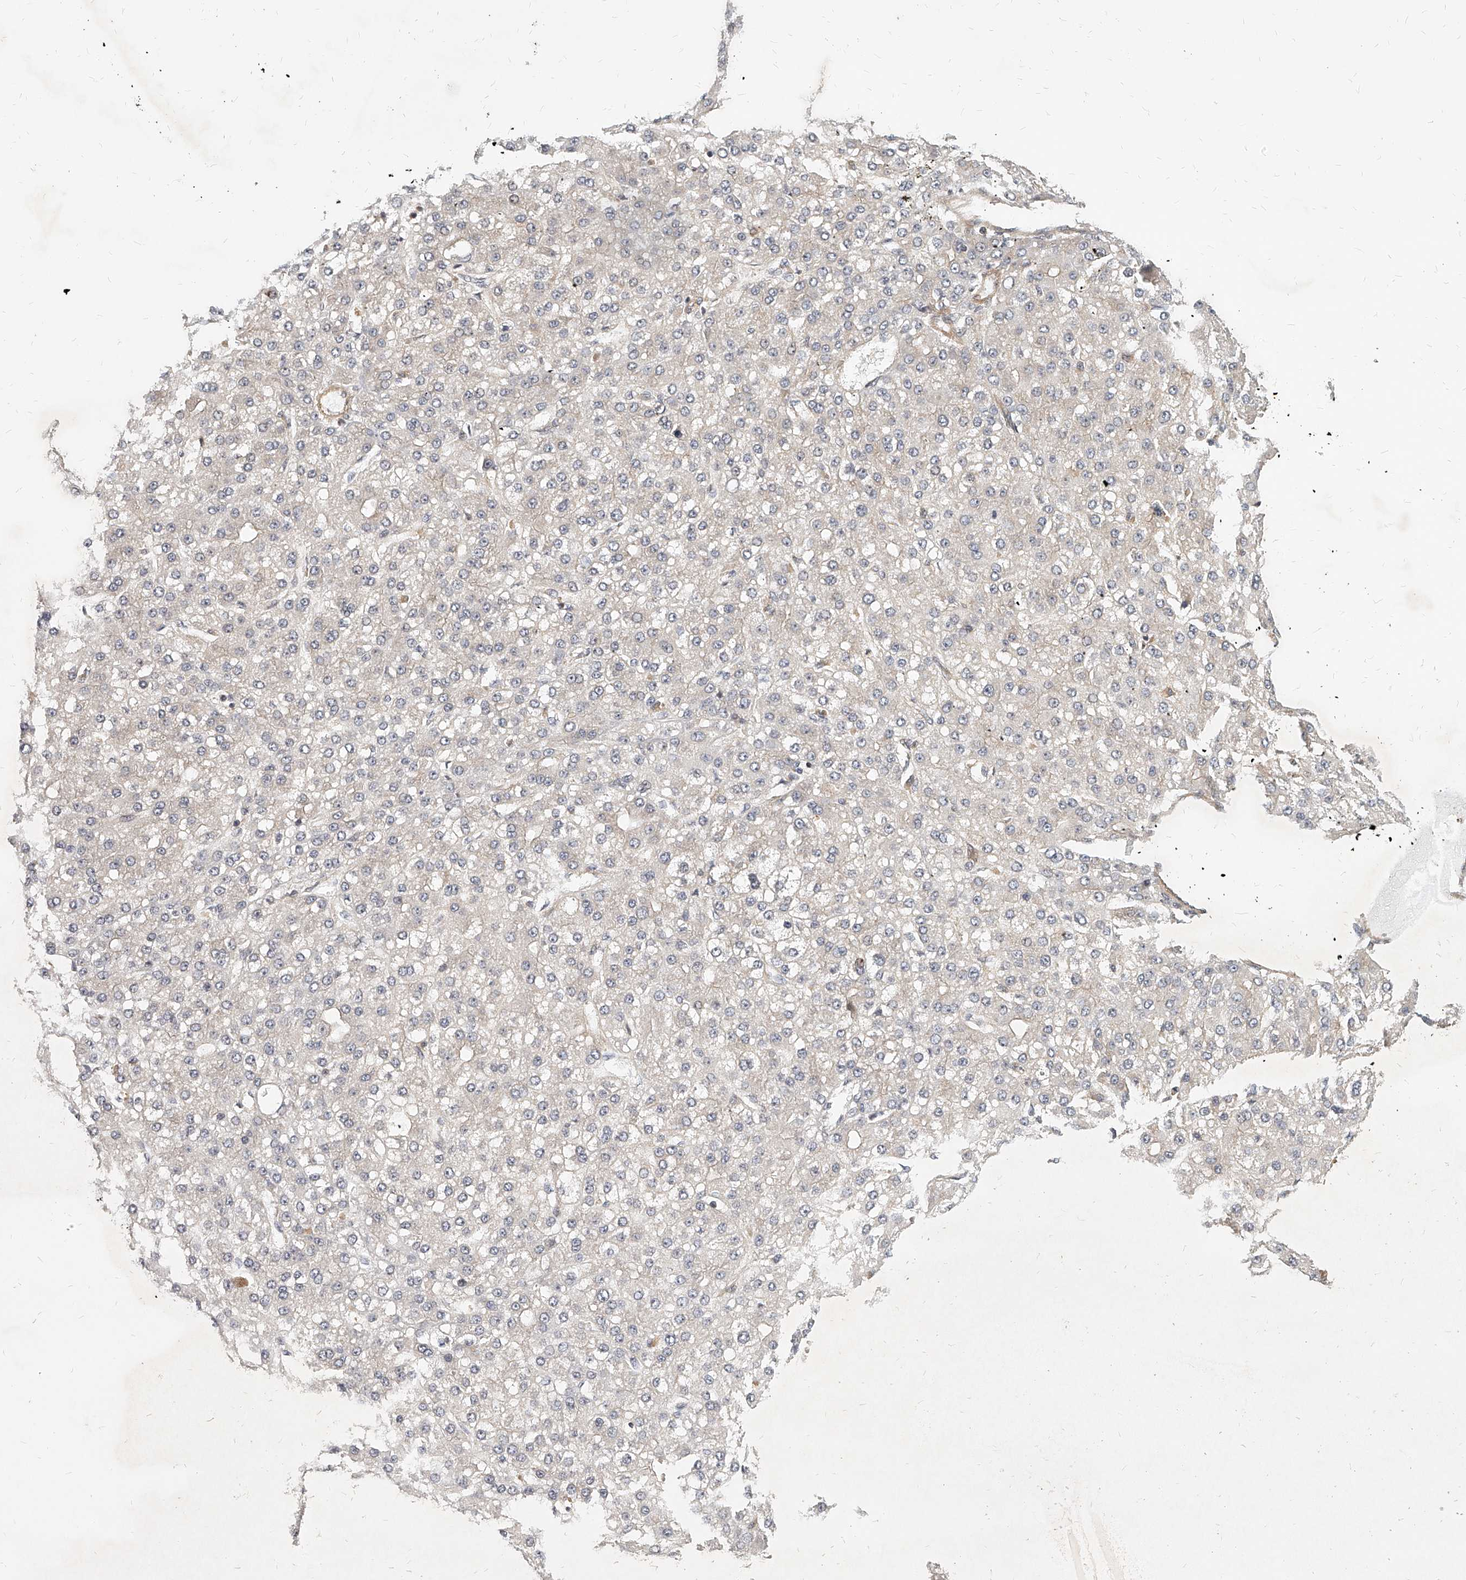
{"staining": {"intensity": "negative", "quantity": "none", "location": "none"}, "tissue": "liver cancer", "cell_type": "Tumor cells", "image_type": "cancer", "snomed": [{"axis": "morphology", "description": "Carcinoma, Hepatocellular, NOS"}, {"axis": "topography", "description": "Liver"}], "caption": "Photomicrograph shows no protein staining in tumor cells of liver cancer (hepatocellular carcinoma) tissue. The staining is performed using DAB brown chromogen with nuclei counter-stained in using hematoxylin.", "gene": "SLC37A1", "patient": {"sex": "male", "age": 67}}